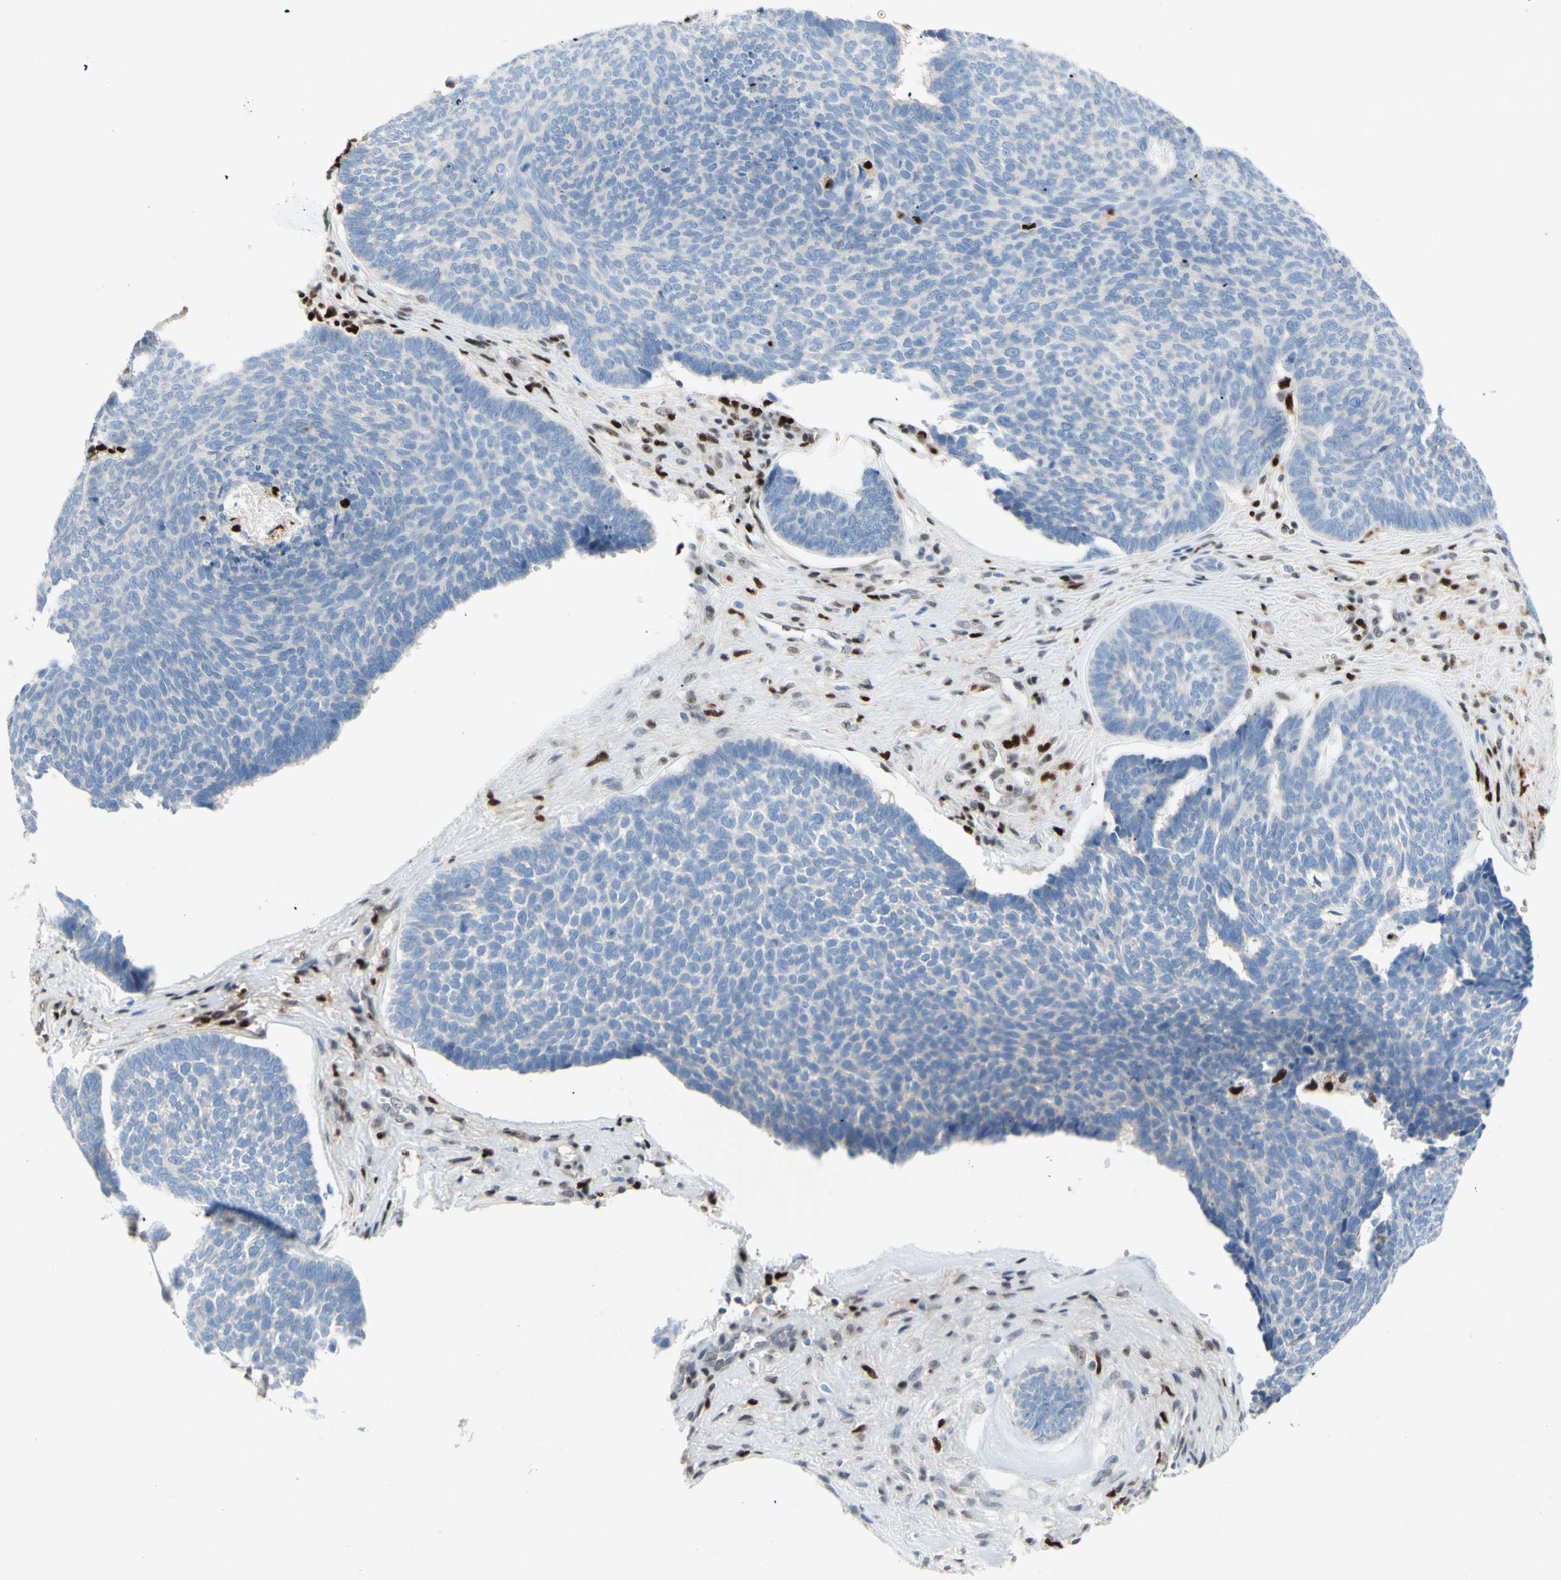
{"staining": {"intensity": "negative", "quantity": "none", "location": "none"}, "tissue": "skin cancer", "cell_type": "Tumor cells", "image_type": "cancer", "snomed": [{"axis": "morphology", "description": "Basal cell carcinoma"}, {"axis": "topography", "description": "Skin"}], "caption": "This is a micrograph of IHC staining of basal cell carcinoma (skin), which shows no positivity in tumor cells. The staining was performed using DAB to visualize the protein expression in brown, while the nuclei were stained in blue with hematoxylin (Magnification: 20x).", "gene": "EED", "patient": {"sex": "male", "age": 84}}